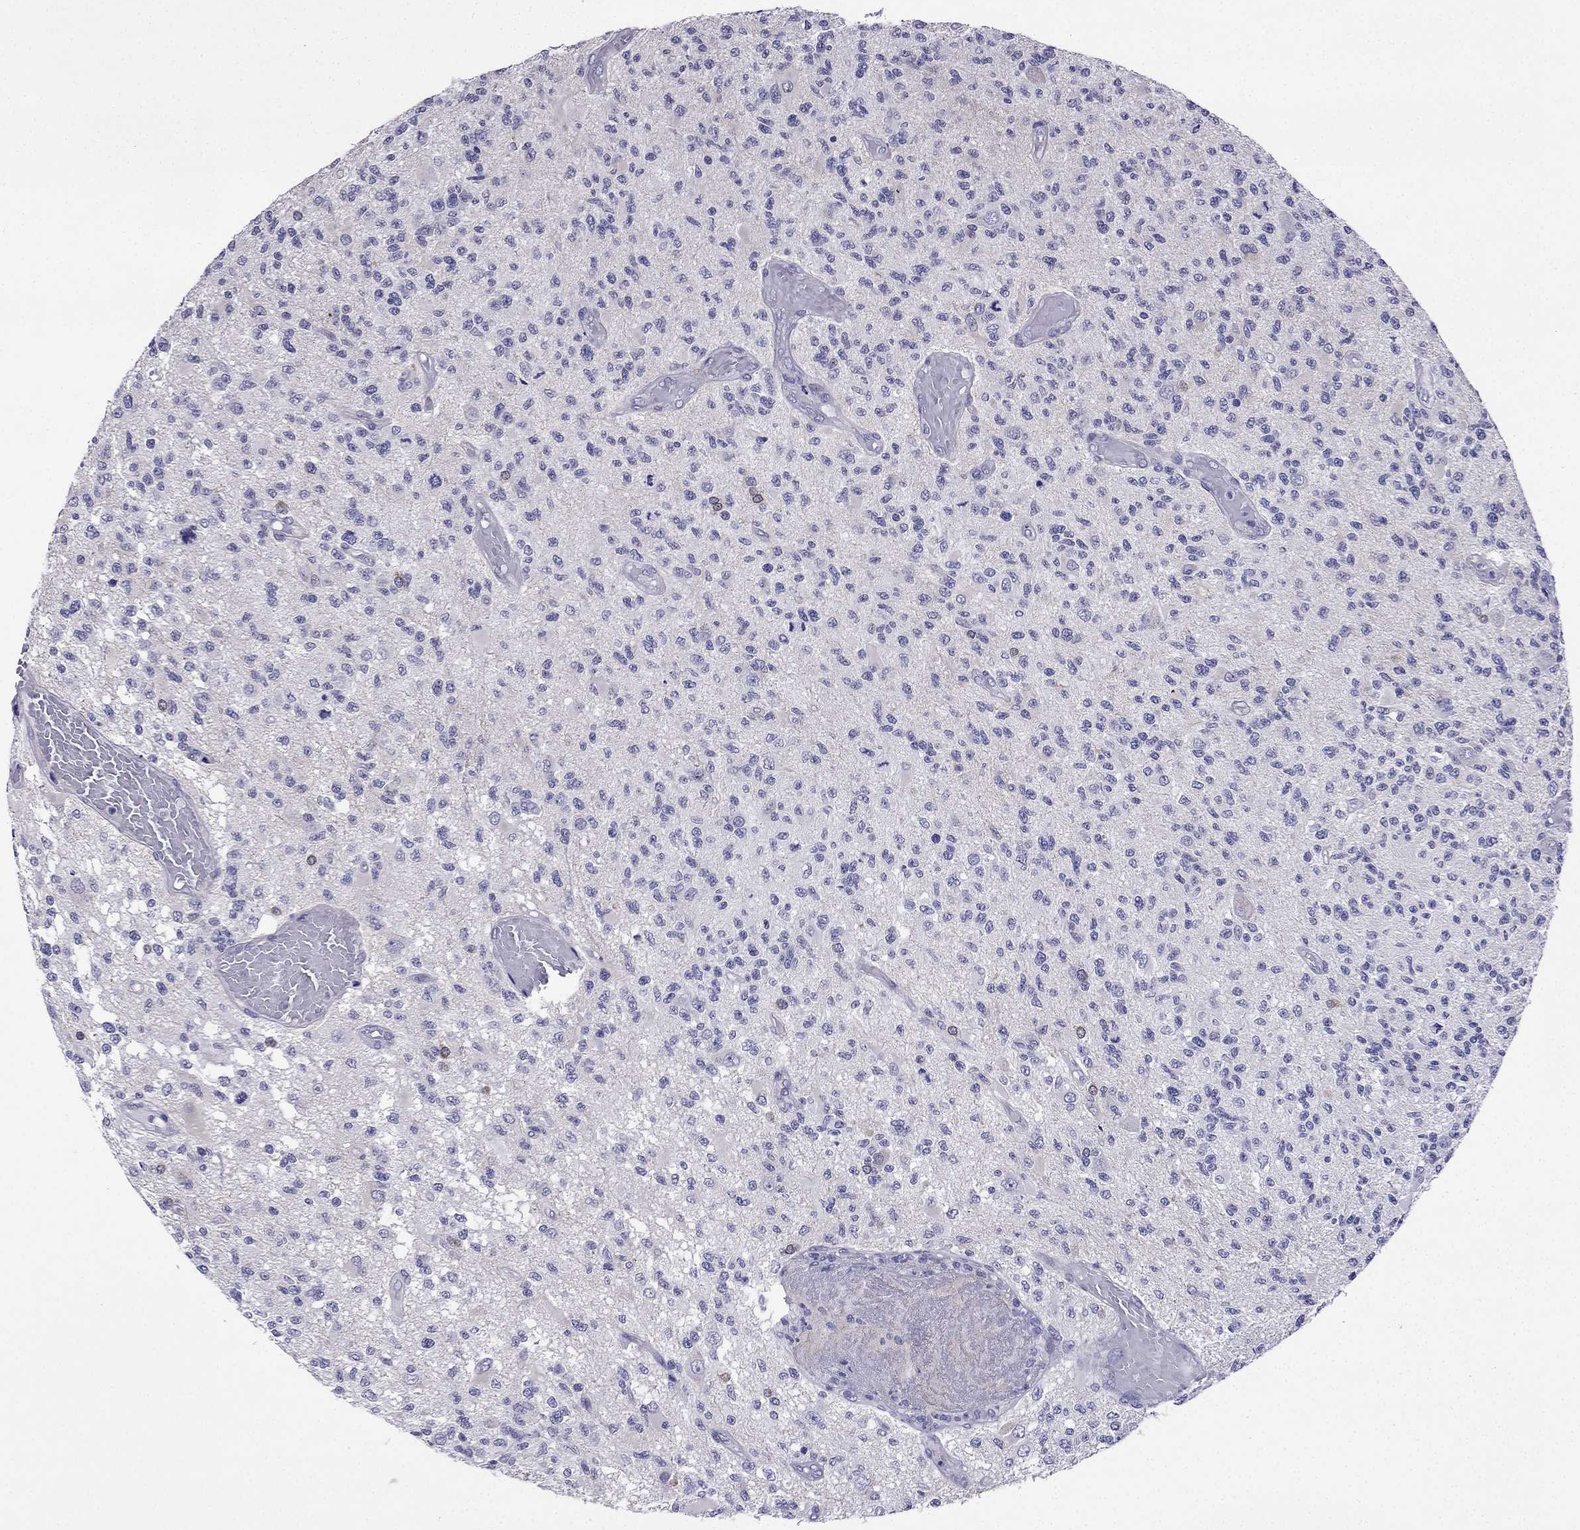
{"staining": {"intensity": "negative", "quantity": "none", "location": "none"}, "tissue": "glioma", "cell_type": "Tumor cells", "image_type": "cancer", "snomed": [{"axis": "morphology", "description": "Glioma, malignant, High grade"}, {"axis": "topography", "description": "Brain"}], "caption": "IHC photomicrograph of human glioma stained for a protein (brown), which displays no expression in tumor cells.", "gene": "KCNJ10", "patient": {"sex": "female", "age": 63}}